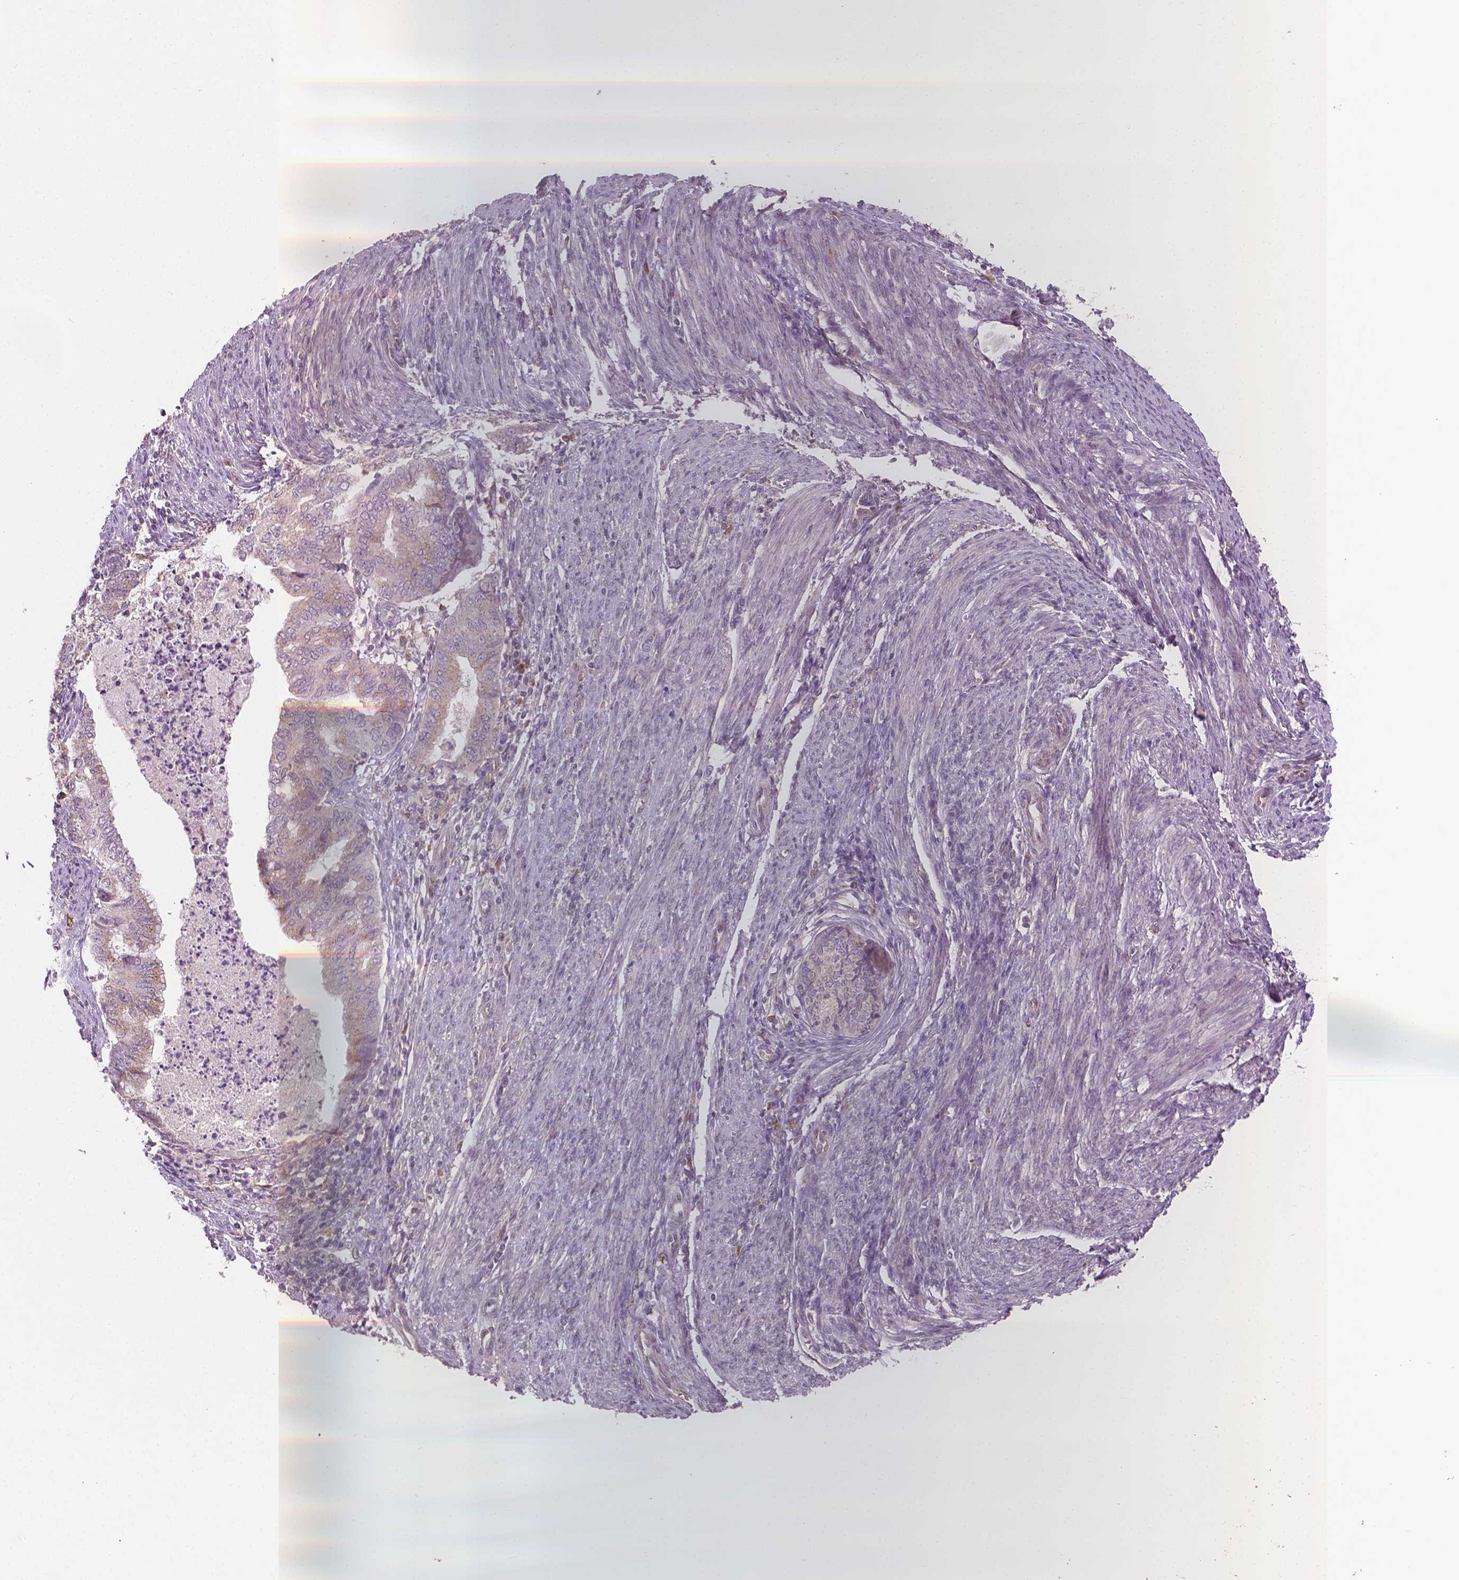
{"staining": {"intensity": "weak", "quantity": "<25%", "location": "cytoplasmic/membranous"}, "tissue": "endometrial cancer", "cell_type": "Tumor cells", "image_type": "cancer", "snomed": [{"axis": "morphology", "description": "Adenocarcinoma, NOS"}, {"axis": "topography", "description": "Endometrium"}], "caption": "Photomicrograph shows no protein expression in tumor cells of endometrial adenocarcinoma tissue.", "gene": "EBAG9", "patient": {"sex": "female", "age": 79}}